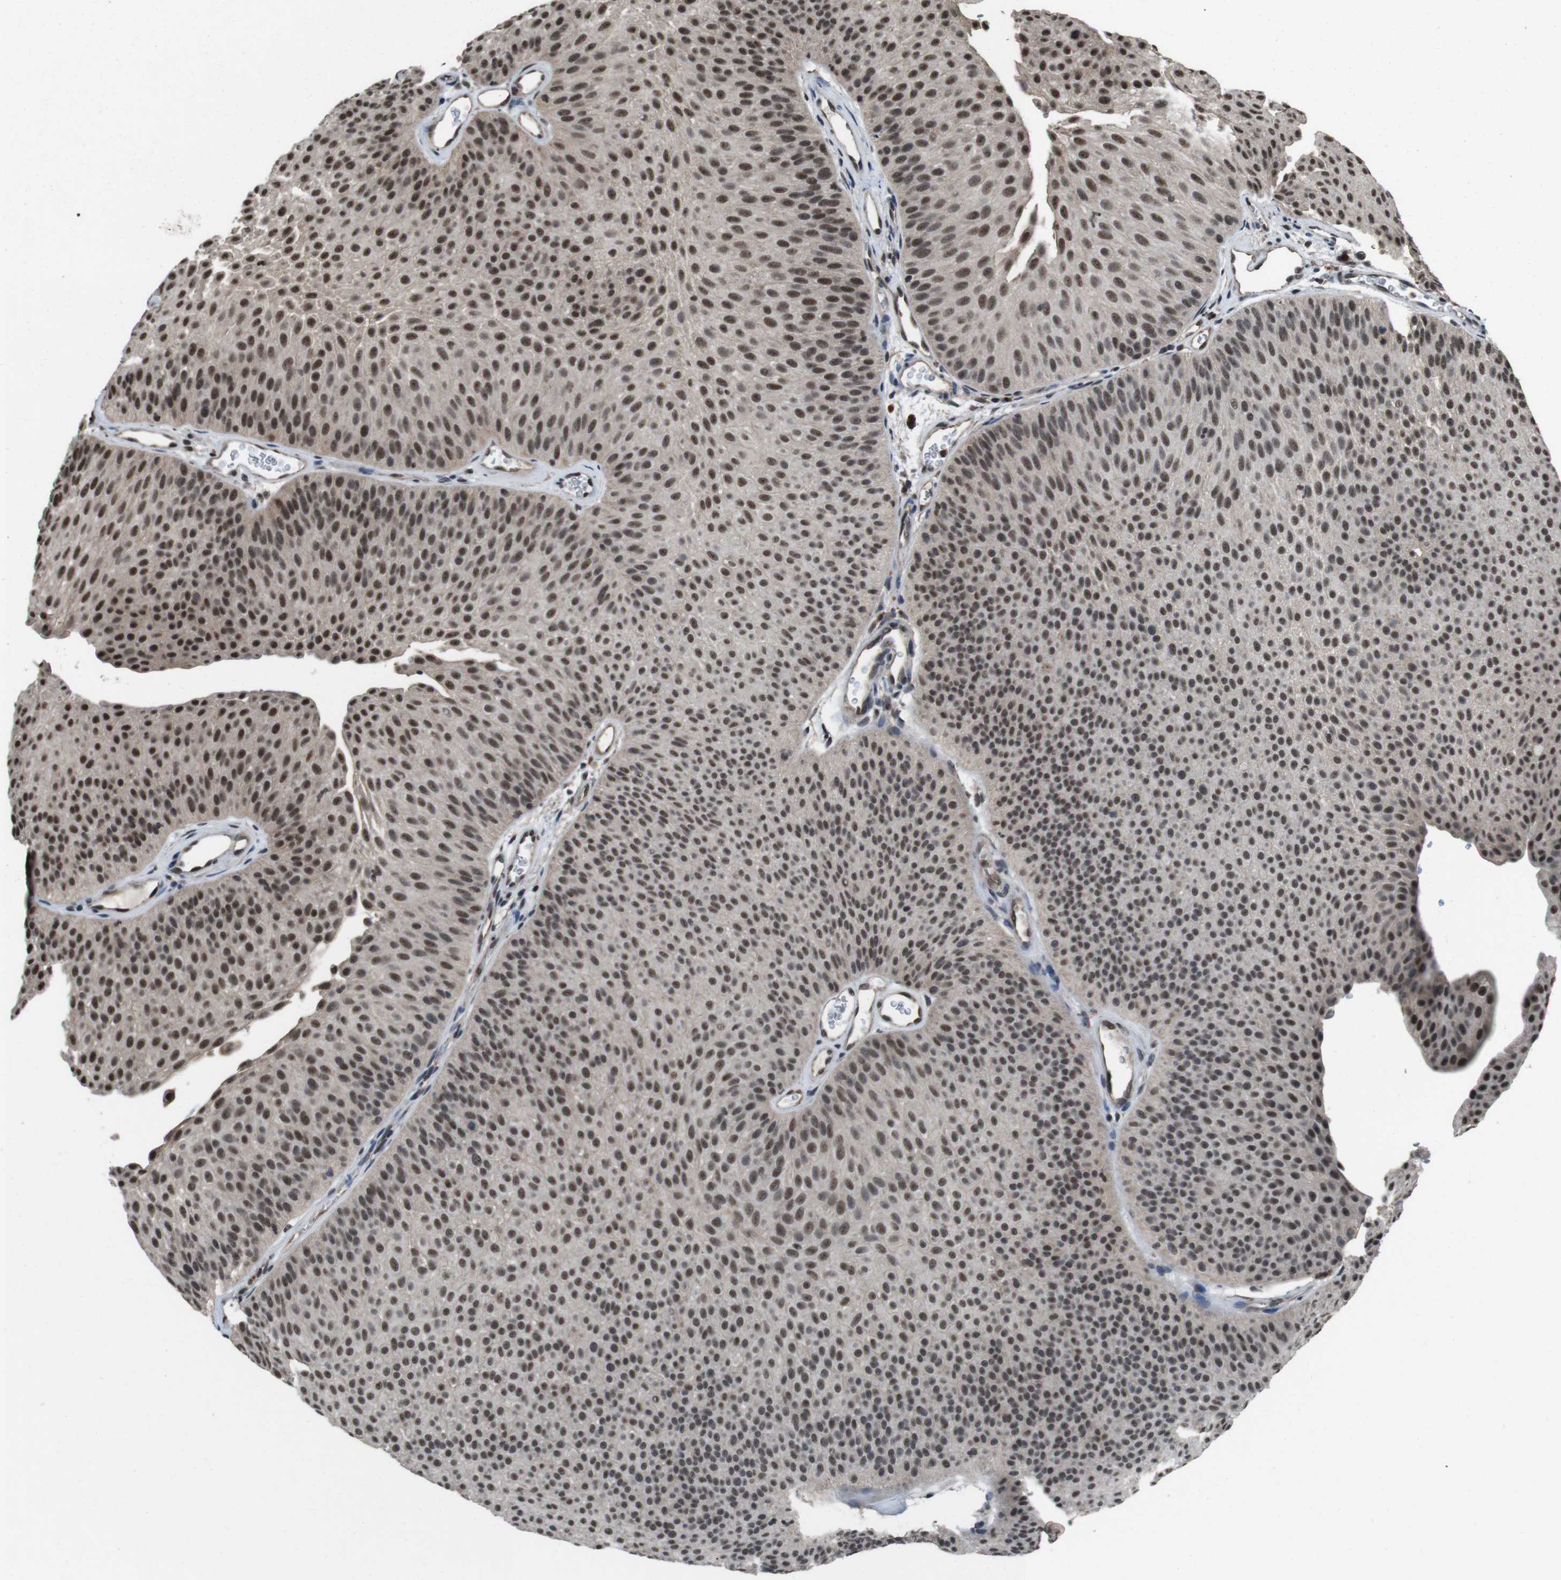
{"staining": {"intensity": "moderate", "quantity": ">75%", "location": "nuclear"}, "tissue": "urothelial cancer", "cell_type": "Tumor cells", "image_type": "cancer", "snomed": [{"axis": "morphology", "description": "Urothelial carcinoma, Low grade"}, {"axis": "topography", "description": "Urinary bladder"}], "caption": "Tumor cells show moderate nuclear expression in about >75% of cells in urothelial carcinoma (low-grade).", "gene": "NR4A2", "patient": {"sex": "female", "age": 60}}